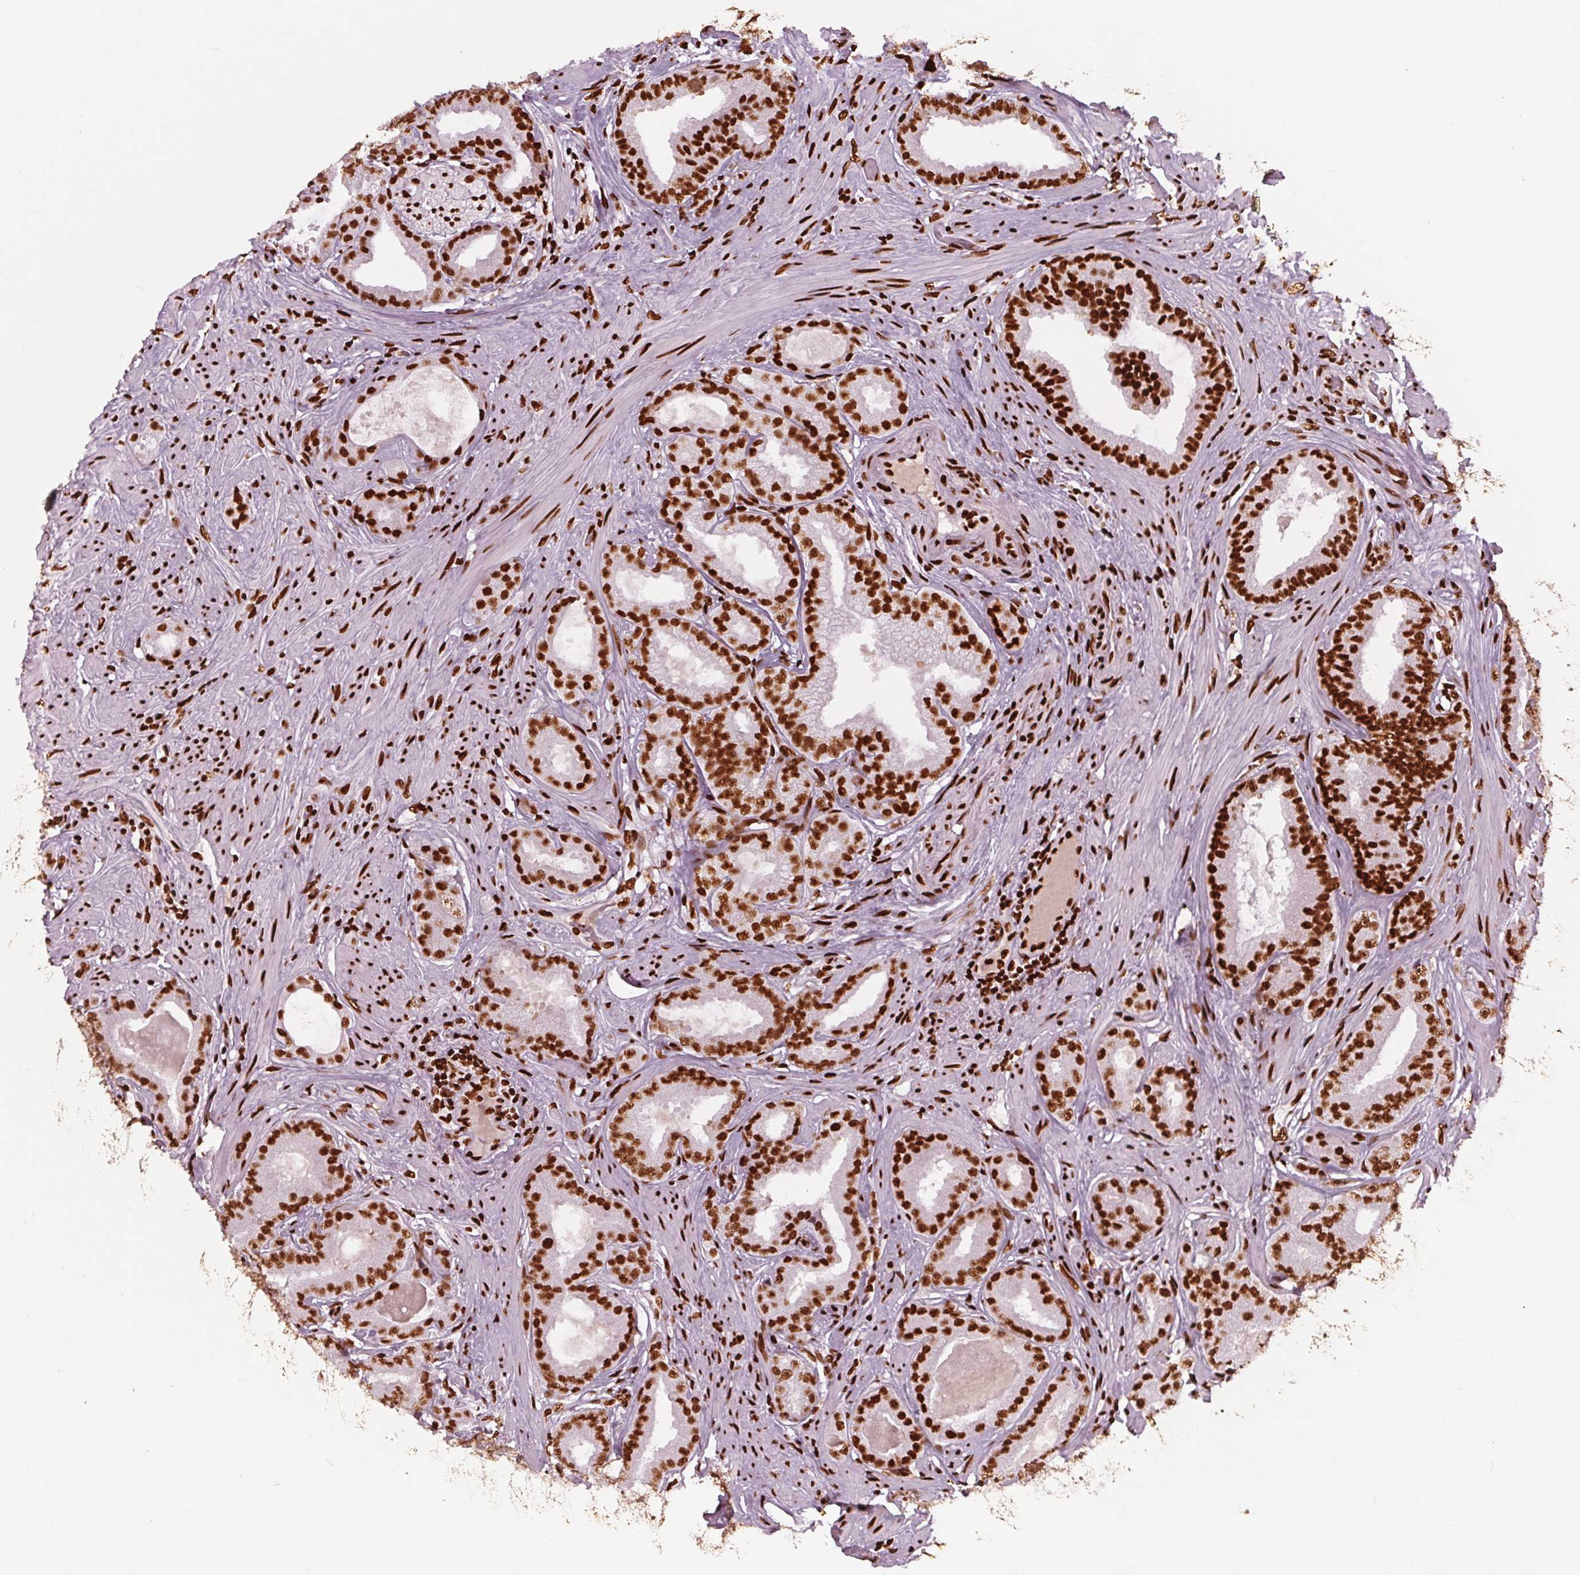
{"staining": {"intensity": "strong", "quantity": ">75%", "location": "nuclear"}, "tissue": "prostate cancer", "cell_type": "Tumor cells", "image_type": "cancer", "snomed": [{"axis": "morphology", "description": "Adenocarcinoma, Low grade"}, {"axis": "topography", "description": "Prostate"}], "caption": "Tumor cells exhibit high levels of strong nuclear expression in approximately >75% of cells in human prostate cancer (low-grade adenocarcinoma).", "gene": "BRD4", "patient": {"sex": "male", "age": 60}}